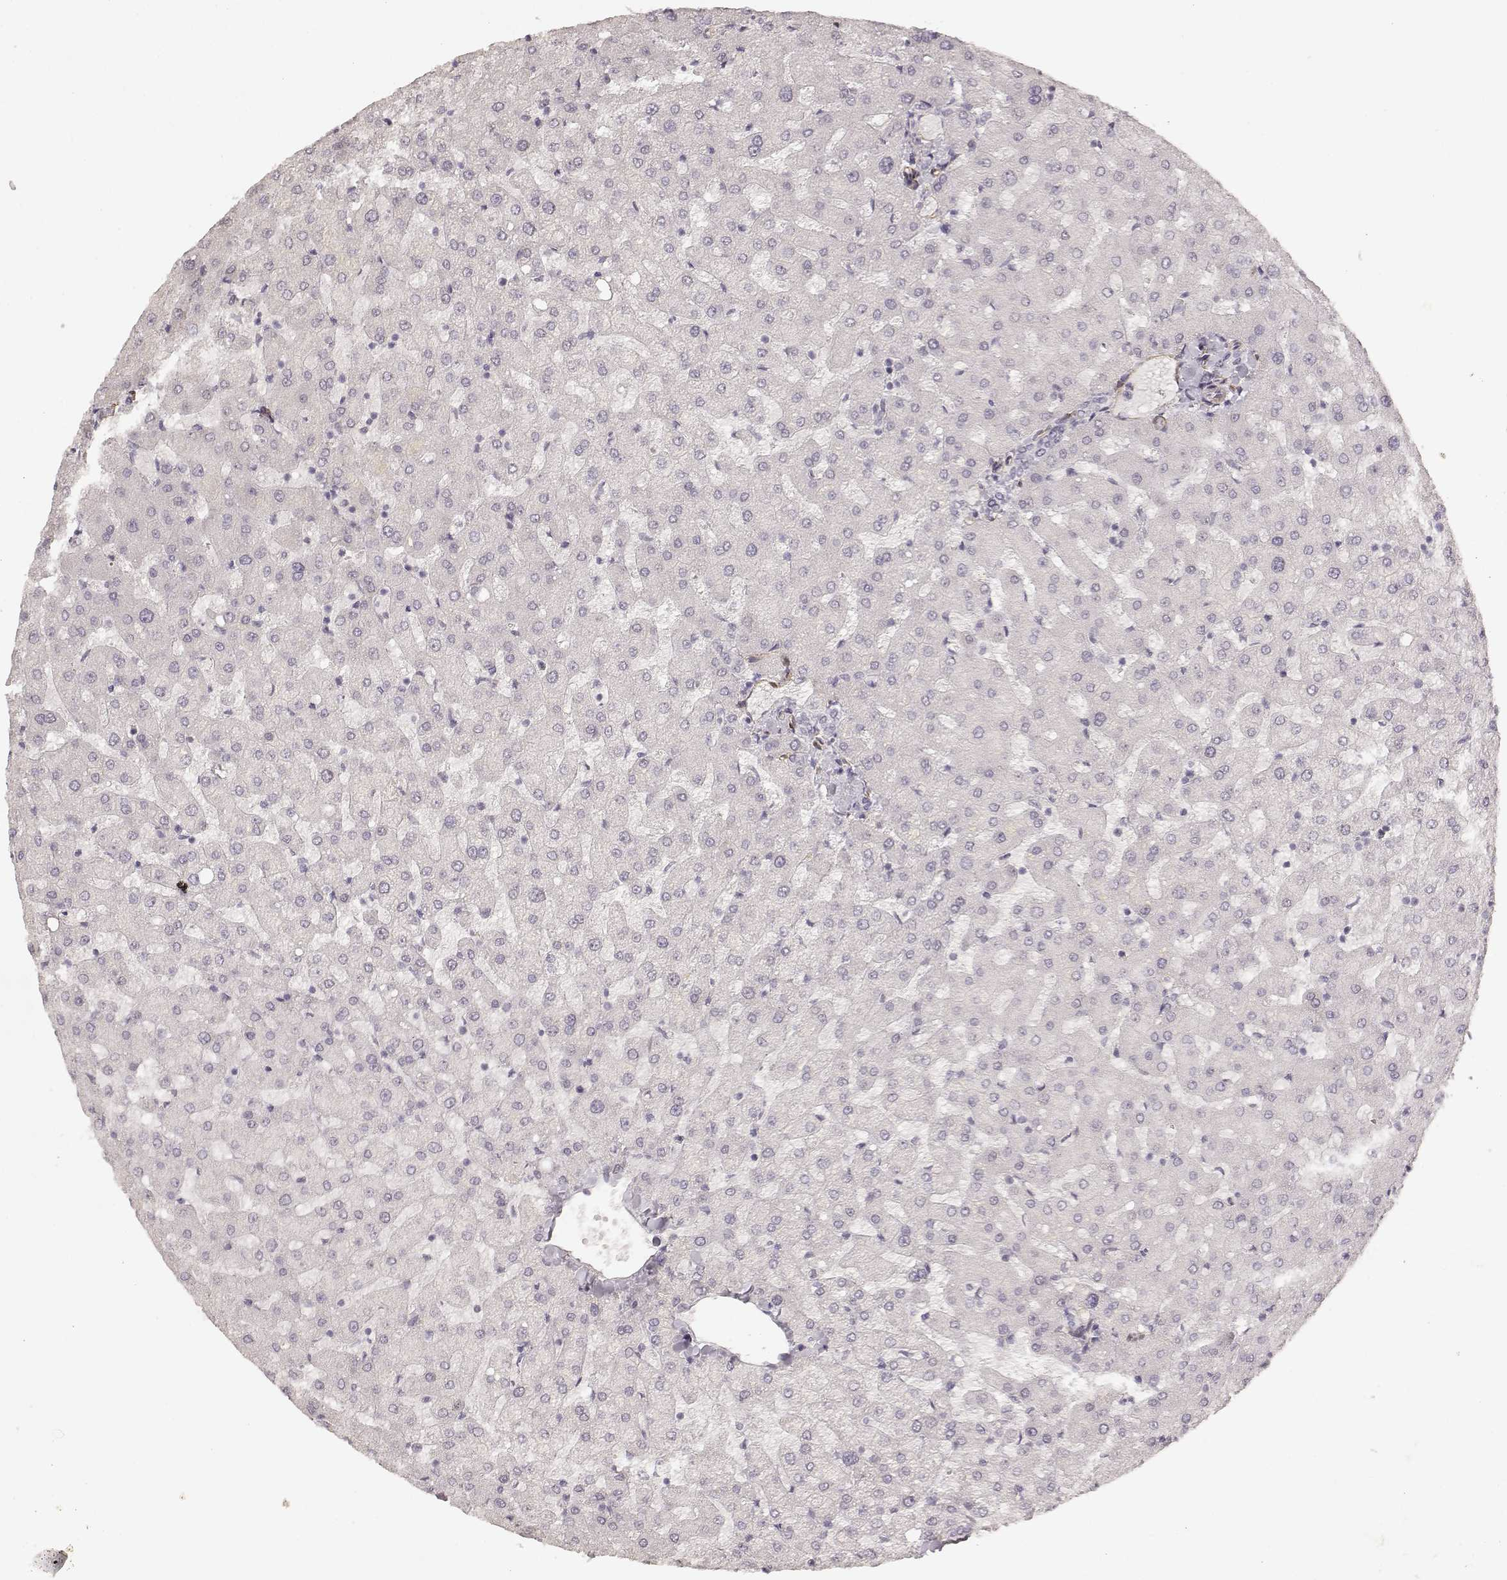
{"staining": {"intensity": "negative", "quantity": "none", "location": "none"}, "tissue": "liver", "cell_type": "Cholangiocytes", "image_type": "normal", "snomed": [{"axis": "morphology", "description": "Normal tissue, NOS"}, {"axis": "topography", "description": "Liver"}], "caption": "Photomicrograph shows no significant protein staining in cholangiocytes of benign liver.", "gene": "LAMA4", "patient": {"sex": "female", "age": 50}}